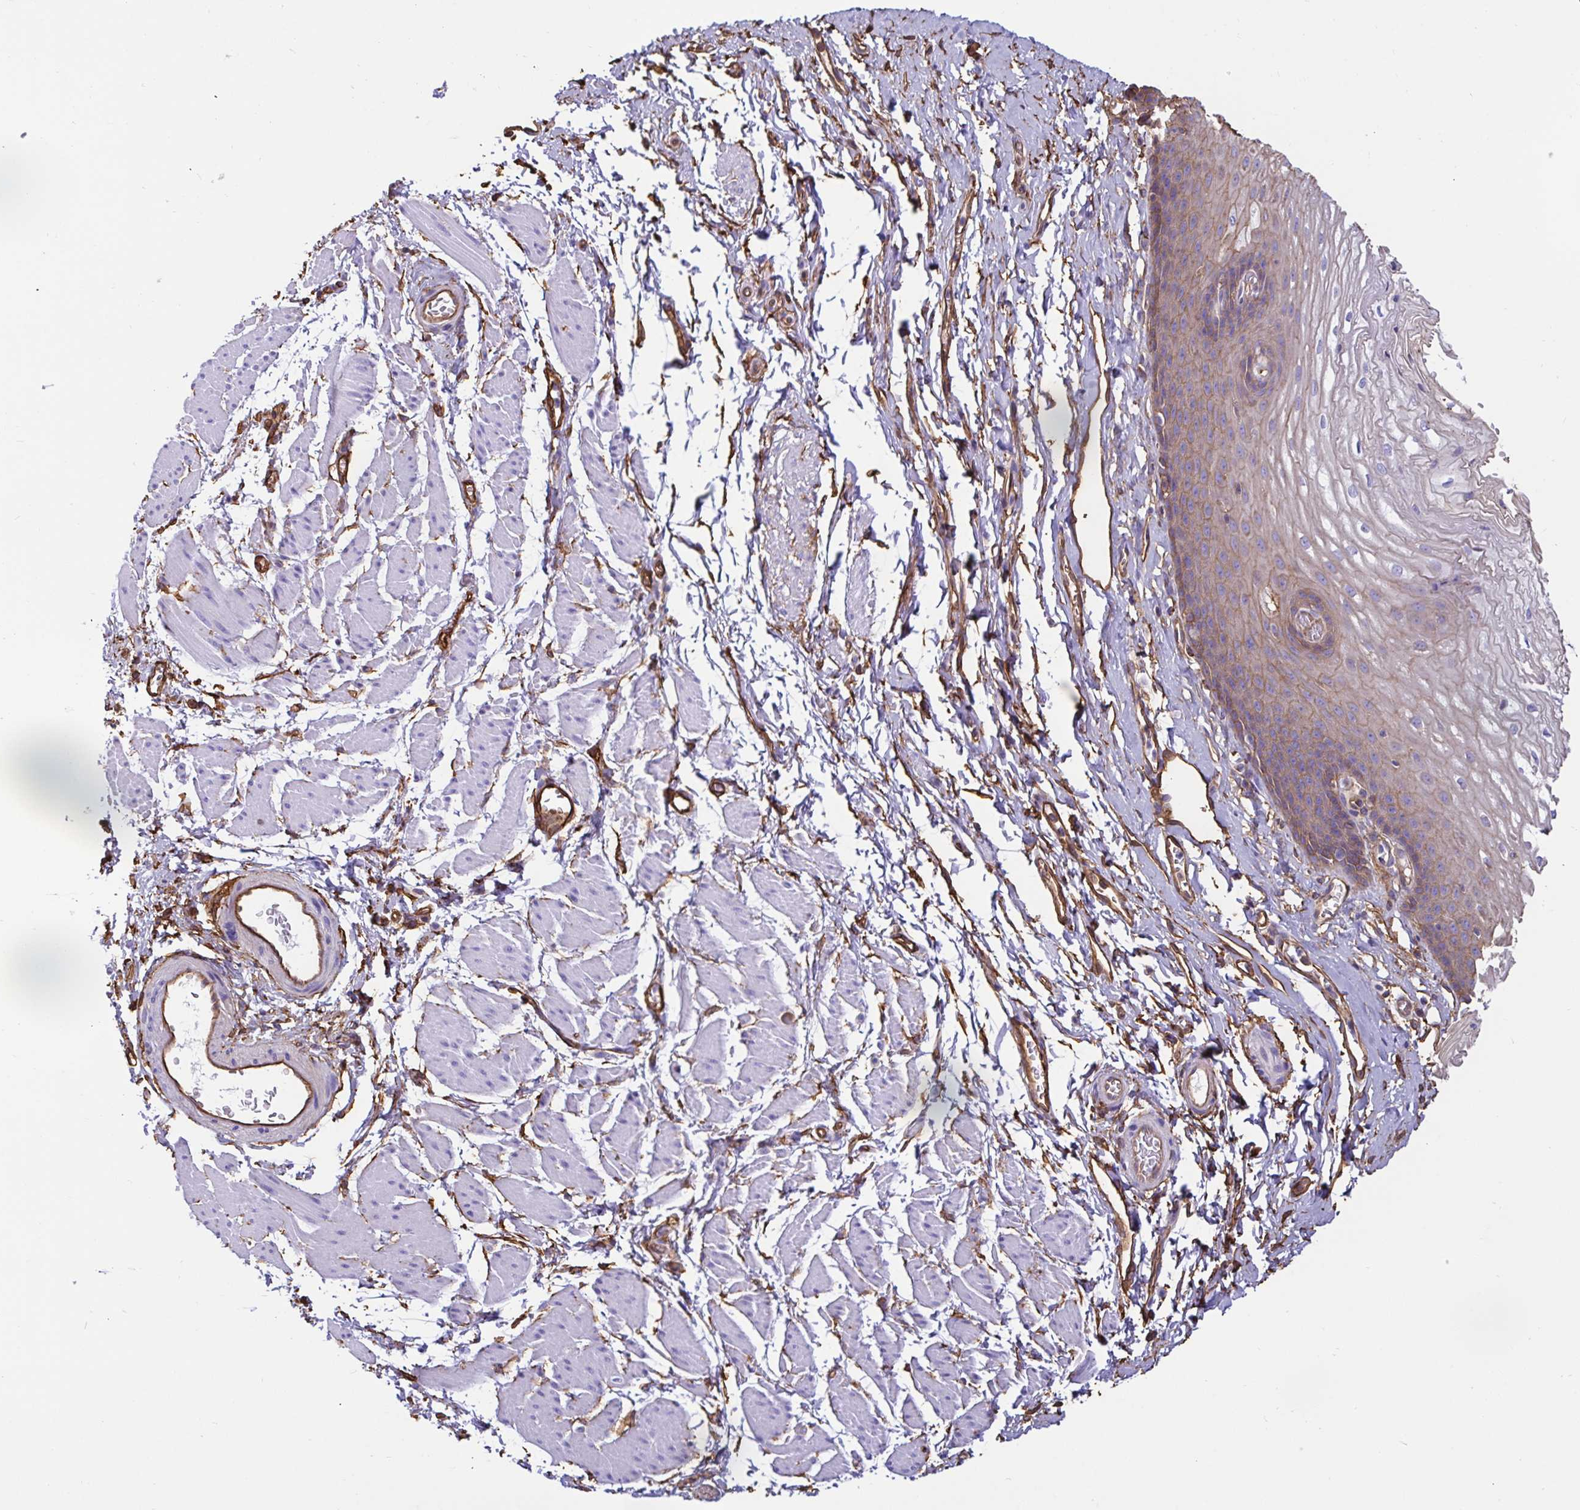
{"staining": {"intensity": "moderate", "quantity": ">75%", "location": "cytoplasmic/membranous"}, "tissue": "esophagus", "cell_type": "Squamous epithelial cells", "image_type": "normal", "snomed": [{"axis": "morphology", "description": "Normal tissue, NOS"}, {"axis": "topography", "description": "Esophagus"}], "caption": "Squamous epithelial cells display moderate cytoplasmic/membranous staining in approximately >75% of cells in normal esophagus.", "gene": "ANXA2", "patient": {"sex": "male", "age": 70}}